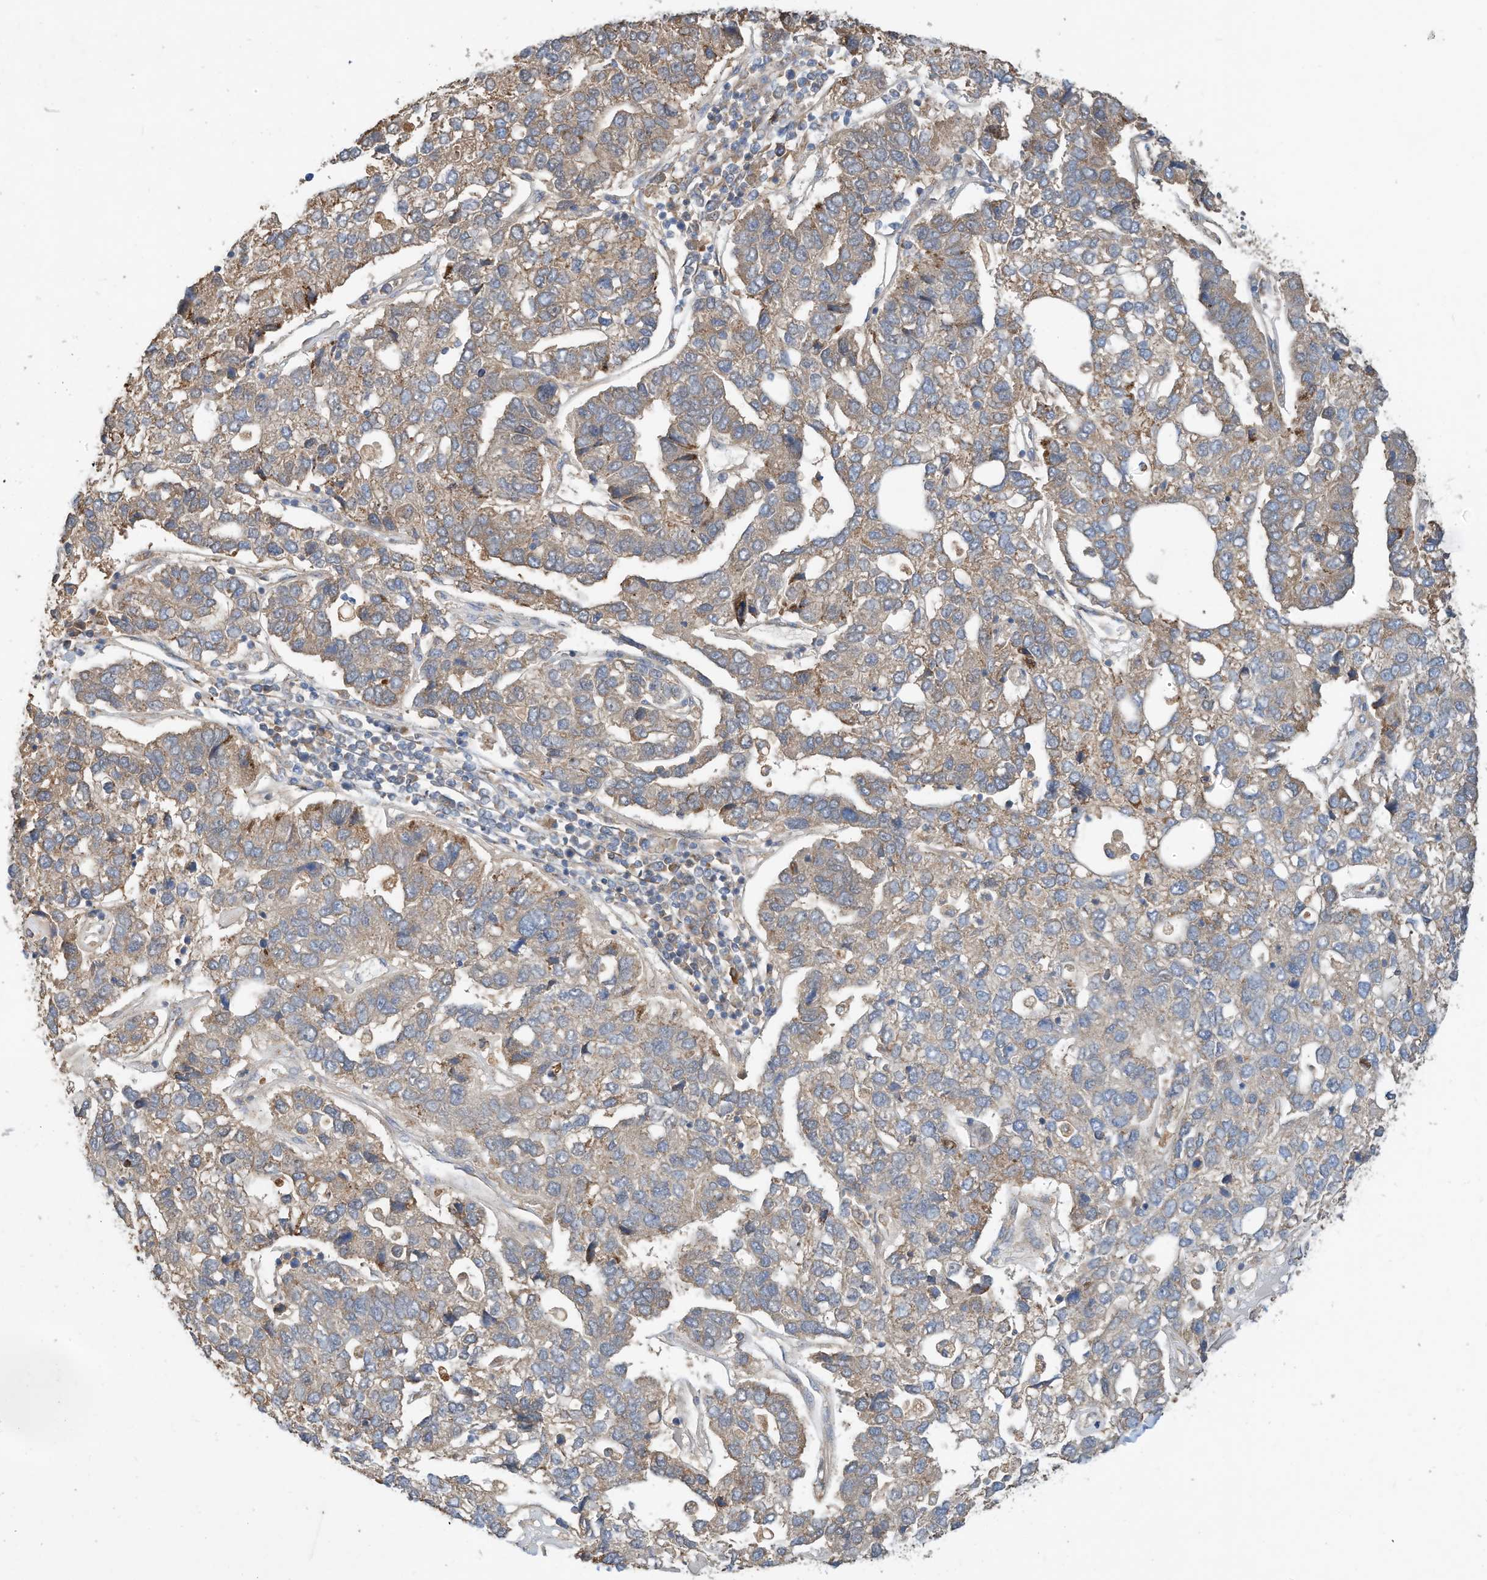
{"staining": {"intensity": "weak", "quantity": ">75%", "location": "cytoplasmic/membranous"}, "tissue": "pancreatic cancer", "cell_type": "Tumor cells", "image_type": "cancer", "snomed": [{"axis": "morphology", "description": "Adenocarcinoma, NOS"}, {"axis": "topography", "description": "Pancreas"}], "caption": "This is an image of immunohistochemistry (IHC) staining of pancreatic cancer, which shows weak expression in the cytoplasmic/membranous of tumor cells.", "gene": "CPAMD8", "patient": {"sex": "female", "age": 61}}